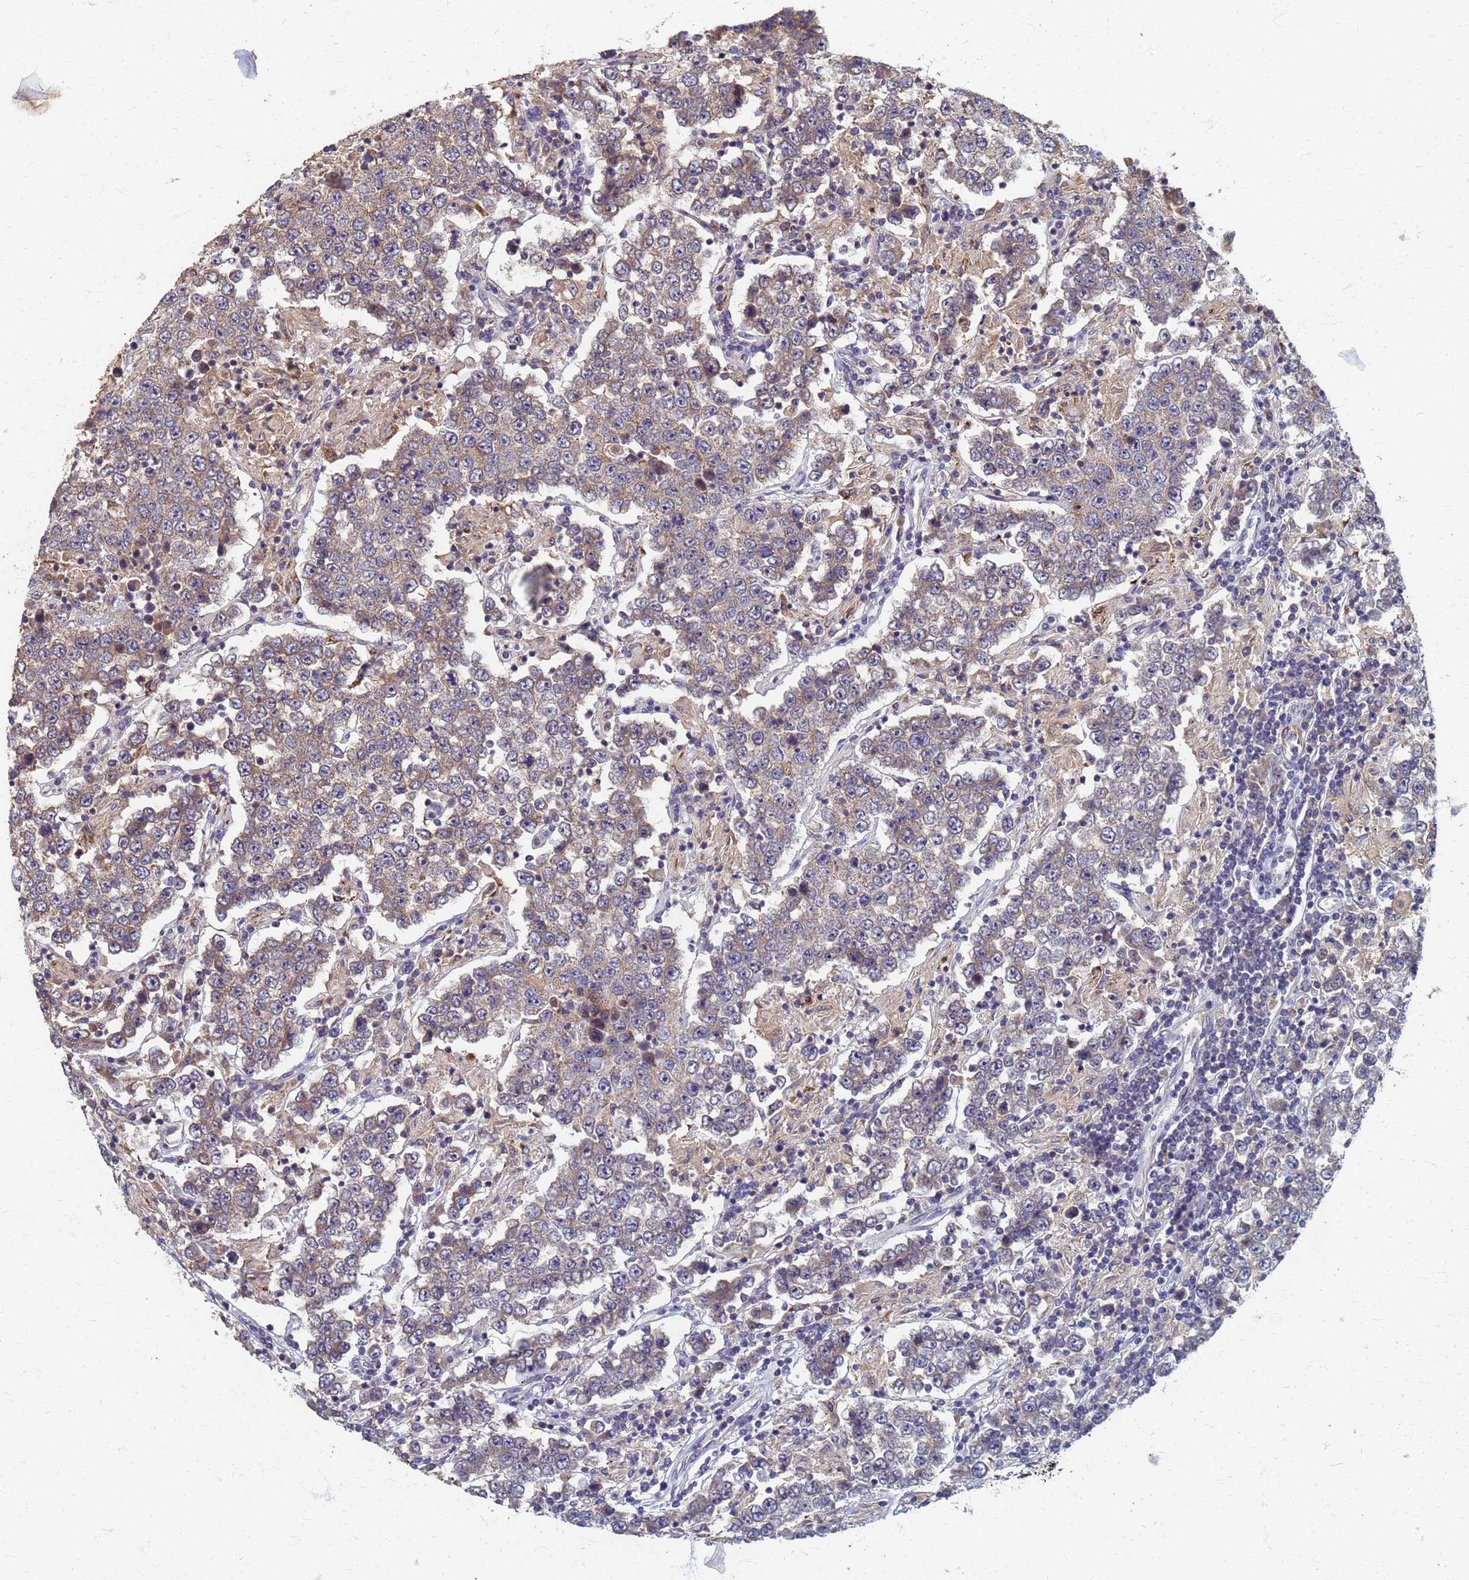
{"staining": {"intensity": "weak", "quantity": "25%-75%", "location": "cytoplasmic/membranous"}, "tissue": "testis cancer", "cell_type": "Tumor cells", "image_type": "cancer", "snomed": [{"axis": "morphology", "description": "Normal tissue, NOS"}, {"axis": "morphology", "description": "Urothelial carcinoma, High grade"}, {"axis": "morphology", "description": "Seminoma, NOS"}, {"axis": "morphology", "description": "Carcinoma, Embryonal, NOS"}, {"axis": "topography", "description": "Urinary bladder"}, {"axis": "topography", "description": "Testis"}], "caption": "Immunohistochemistry (IHC) (DAB (3,3'-diaminobenzidine)) staining of seminoma (testis) displays weak cytoplasmic/membranous protein expression in approximately 25%-75% of tumor cells. (brown staining indicates protein expression, while blue staining denotes nuclei).", "gene": "ATPAF1", "patient": {"sex": "male", "age": 41}}